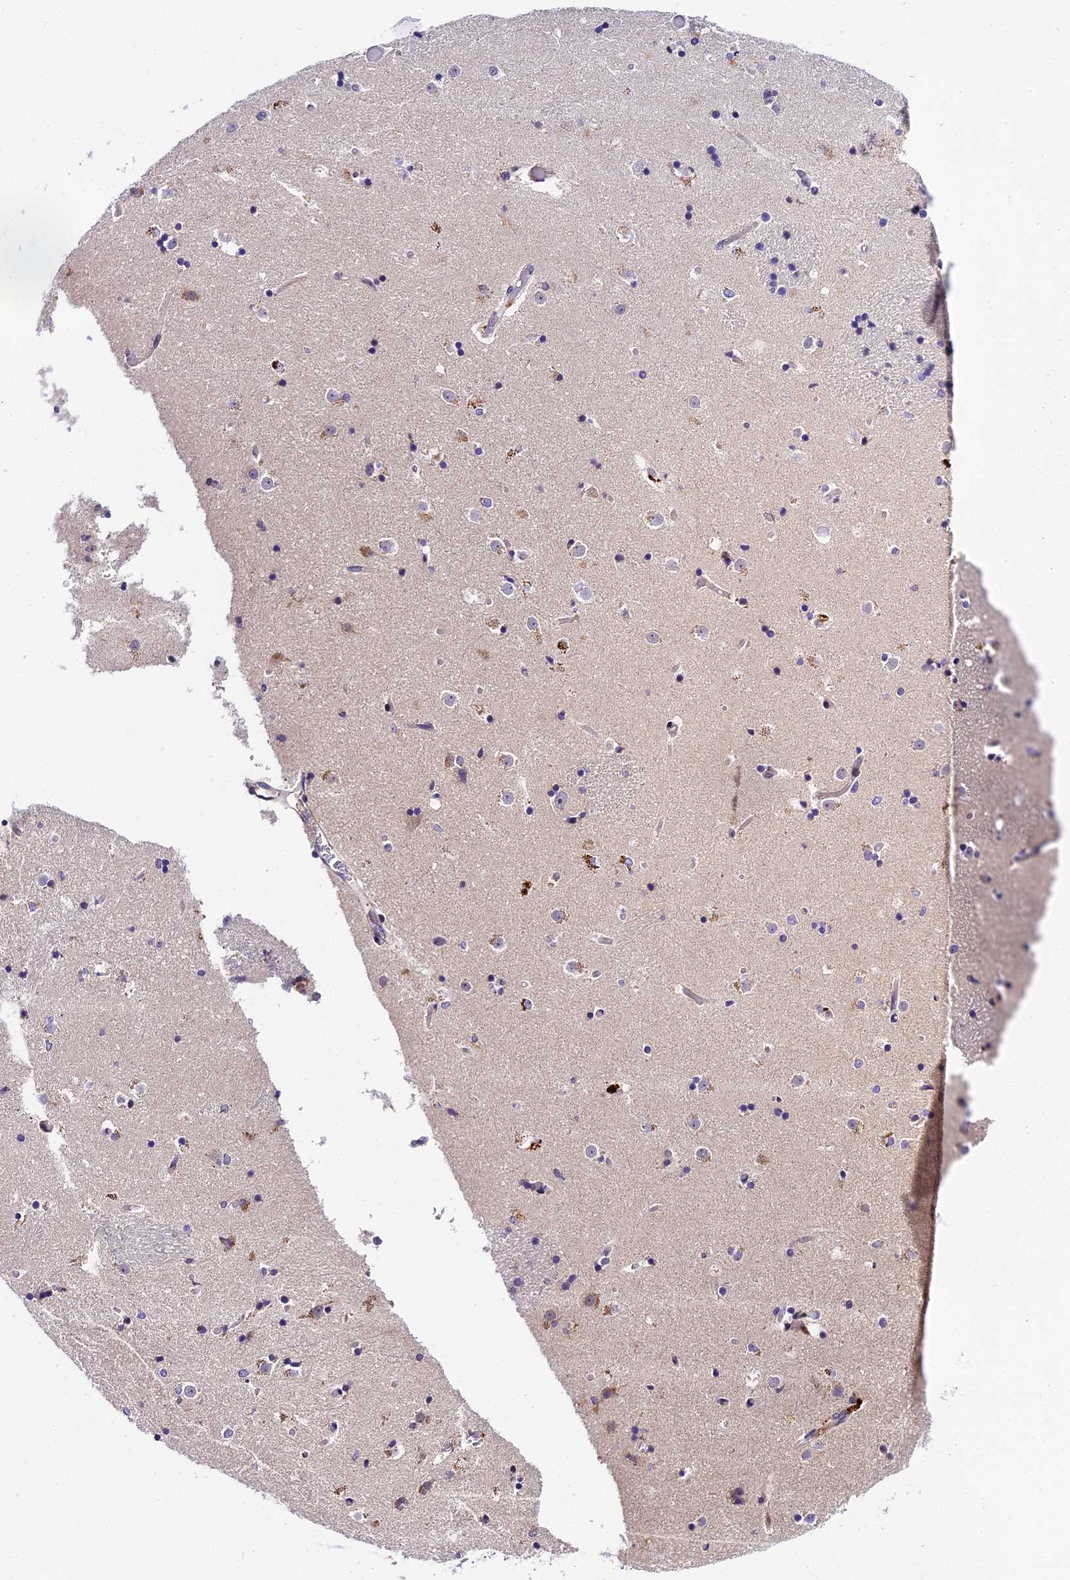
{"staining": {"intensity": "negative", "quantity": "none", "location": "none"}, "tissue": "caudate", "cell_type": "Glial cells", "image_type": "normal", "snomed": [{"axis": "morphology", "description": "Normal tissue, NOS"}, {"axis": "topography", "description": "Lateral ventricle wall"}], "caption": "Image shows no significant protein positivity in glial cells of benign caudate.", "gene": "ENKD1", "patient": {"sex": "female", "age": 52}}